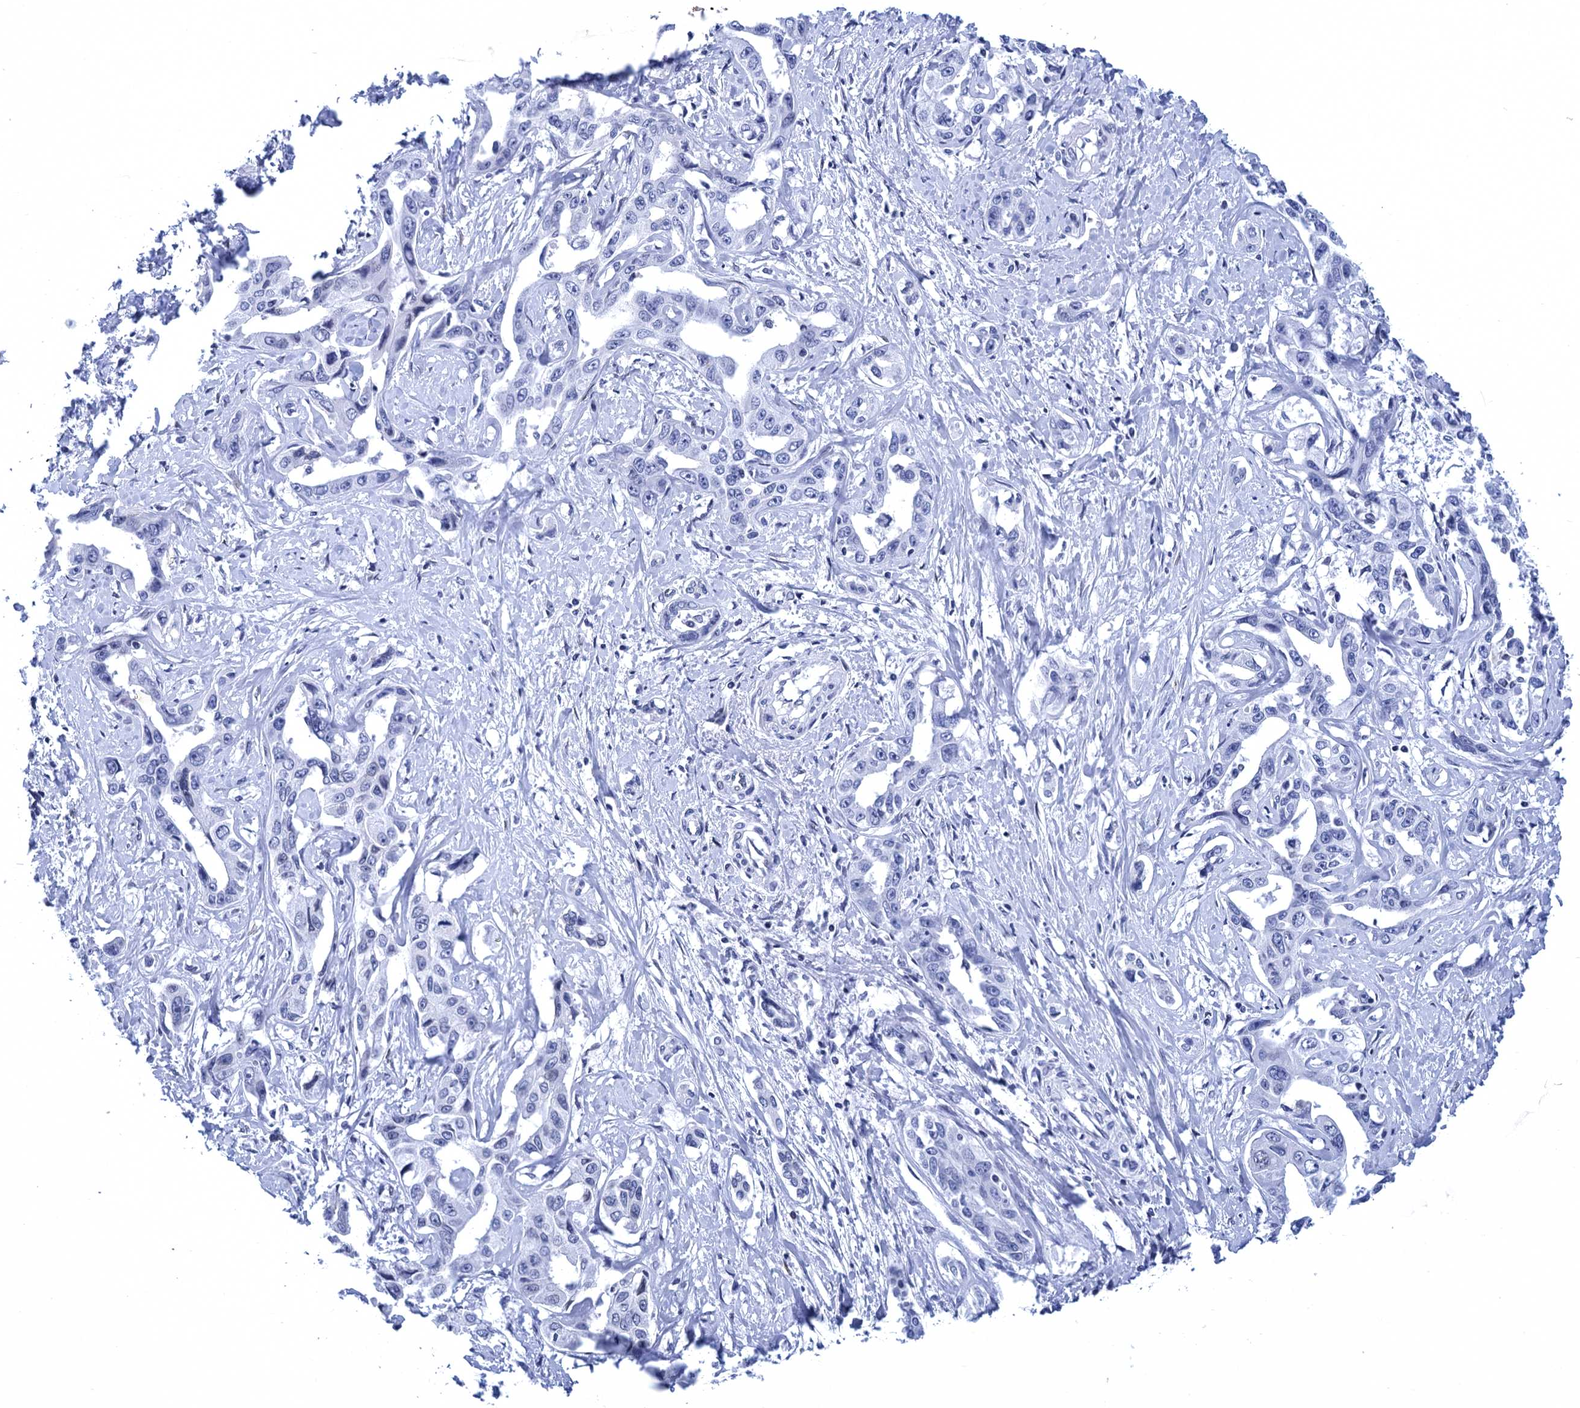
{"staining": {"intensity": "negative", "quantity": "none", "location": "none"}, "tissue": "liver cancer", "cell_type": "Tumor cells", "image_type": "cancer", "snomed": [{"axis": "morphology", "description": "Cholangiocarcinoma"}, {"axis": "topography", "description": "Liver"}], "caption": "The immunohistochemistry image has no significant positivity in tumor cells of liver cancer (cholangiocarcinoma) tissue.", "gene": "METTL25", "patient": {"sex": "male", "age": 59}}